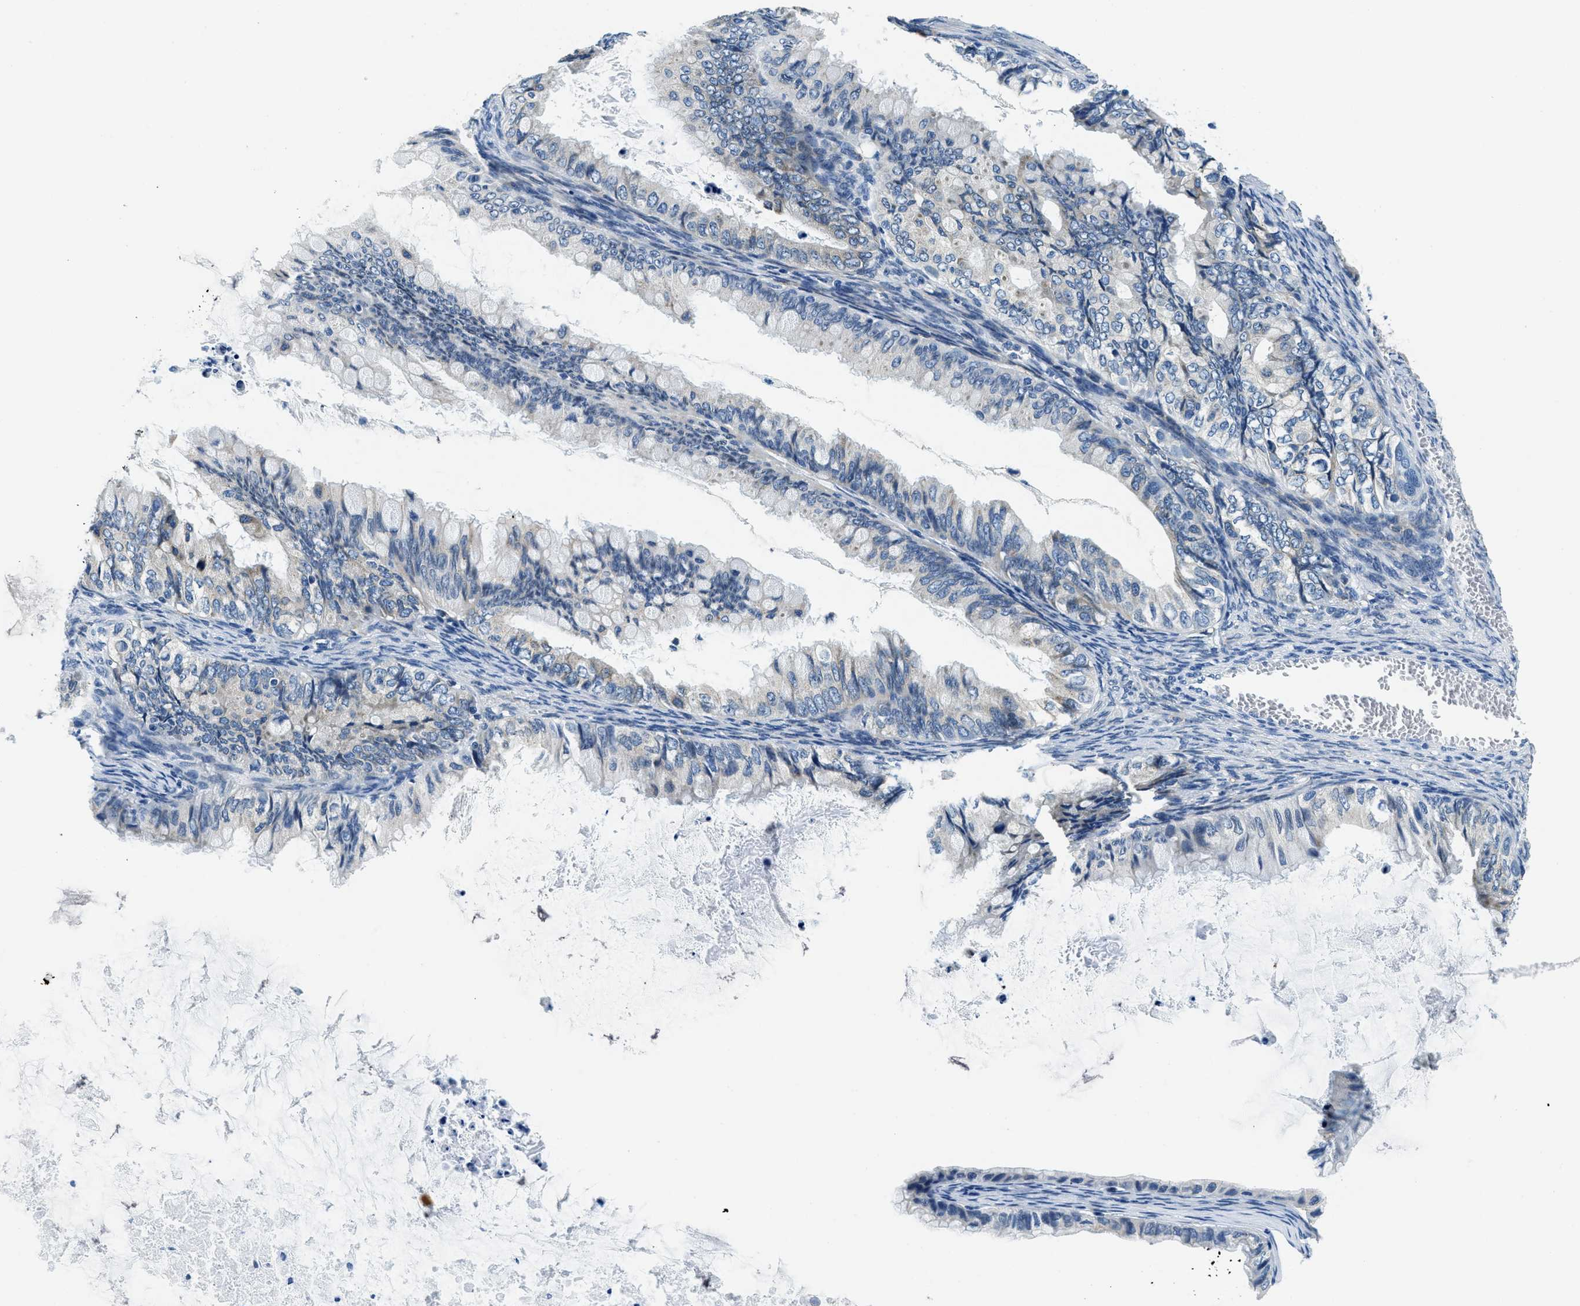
{"staining": {"intensity": "weak", "quantity": "<25%", "location": "cytoplasmic/membranous"}, "tissue": "ovarian cancer", "cell_type": "Tumor cells", "image_type": "cancer", "snomed": [{"axis": "morphology", "description": "Cystadenocarcinoma, mucinous, NOS"}, {"axis": "topography", "description": "Ovary"}], "caption": "Ovarian cancer (mucinous cystadenocarcinoma) was stained to show a protein in brown. There is no significant positivity in tumor cells.", "gene": "UBAC2", "patient": {"sex": "female", "age": 80}}